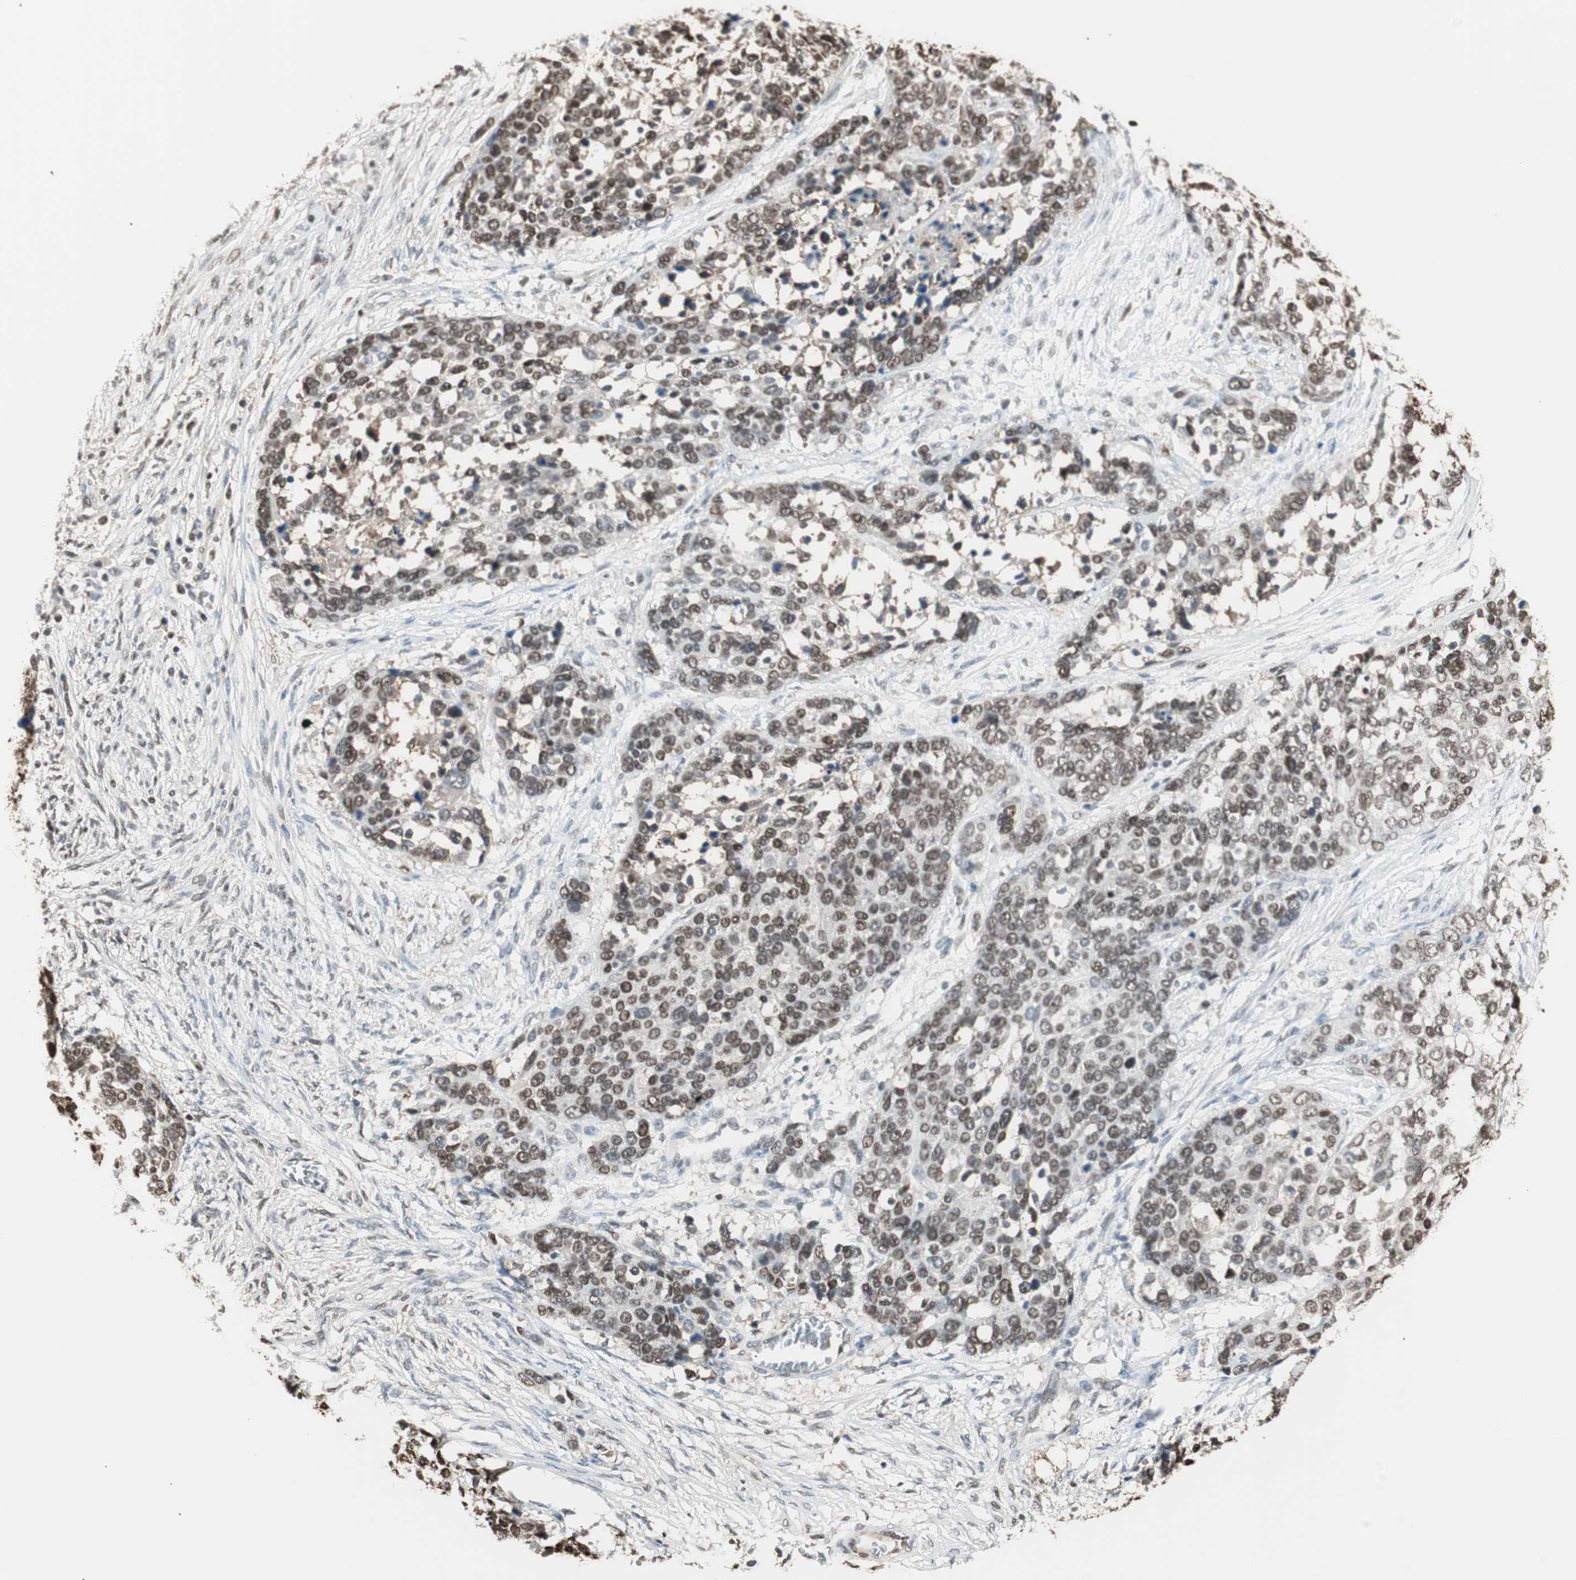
{"staining": {"intensity": "moderate", "quantity": ">75%", "location": "nuclear"}, "tissue": "ovarian cancer", "cell_type": "Tumor cells", "image_type": "cancer", "snomed": [{"axis": "morphology", "description": "Cystadenocarcinoma, serous, NOS"}, {"axis": "topography", "description": "Ovary"}], "caption": "The image reveals a brown stain indicating the presence of a protein in the nuclear of tumor cells in ovarian cancer.", "gene": "LONP2", "patient": {"sex": "female", "age": 44}}